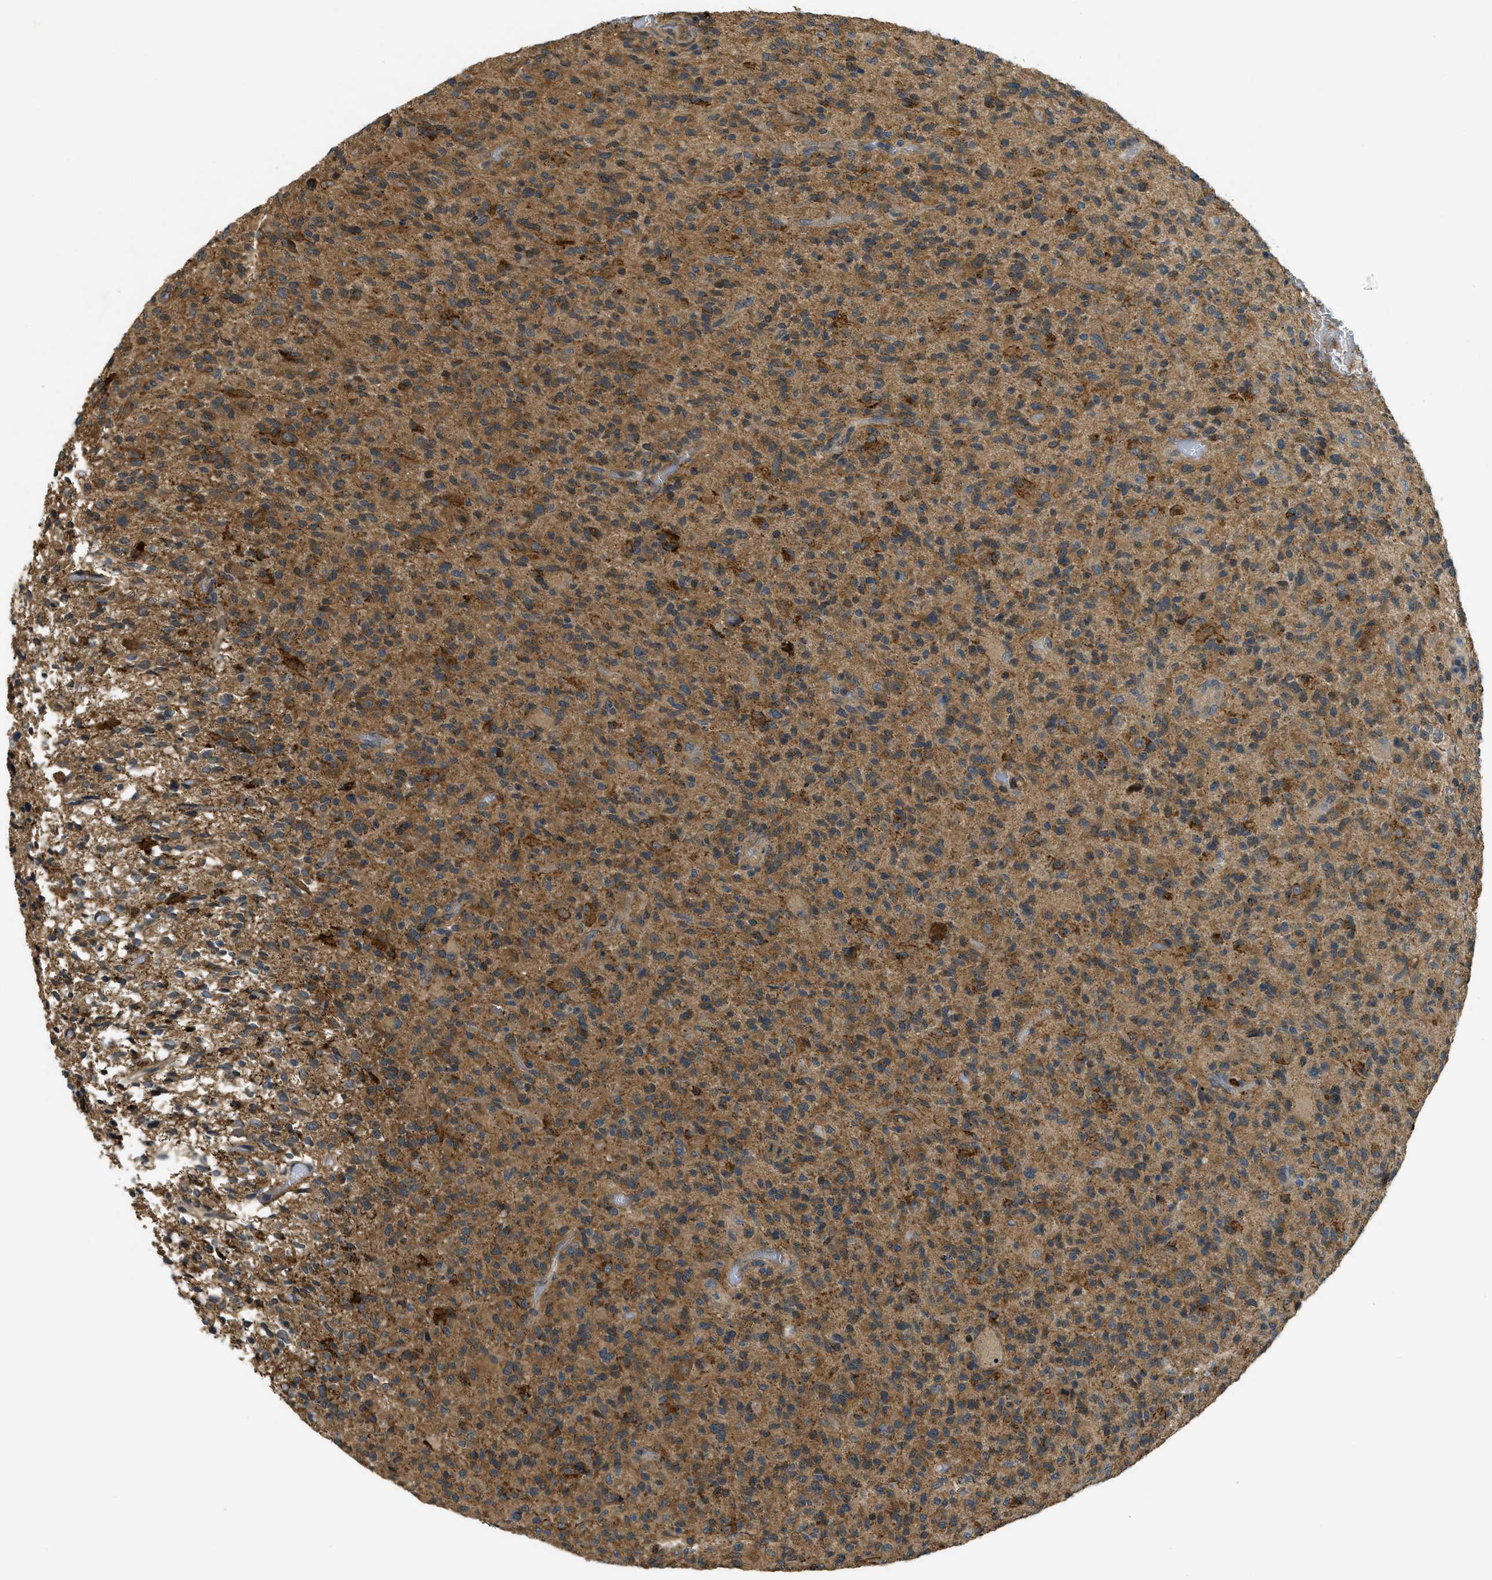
{"staining": {"intensity": "moderate", "quantity": ">75%", "location": "cytoplasmic/membranous"}, "tissue": "glioma", "cell_type": "Tumor cells", "image_type": "cancer", "snomed": [{"axis": "morphology", "description": "Glioma, malignant, High grade"}, {"axis": "topography", "description": "Brain"}], "caption": "High-power microscopy captured an IHC micrograph of high-grade glioma (malignant), revealing moderate cytoplasmic/membranous staining in about >75% of tumor cells.", "gene": "CDKN2C", "patient": {"sex": "male", "age": 71}}